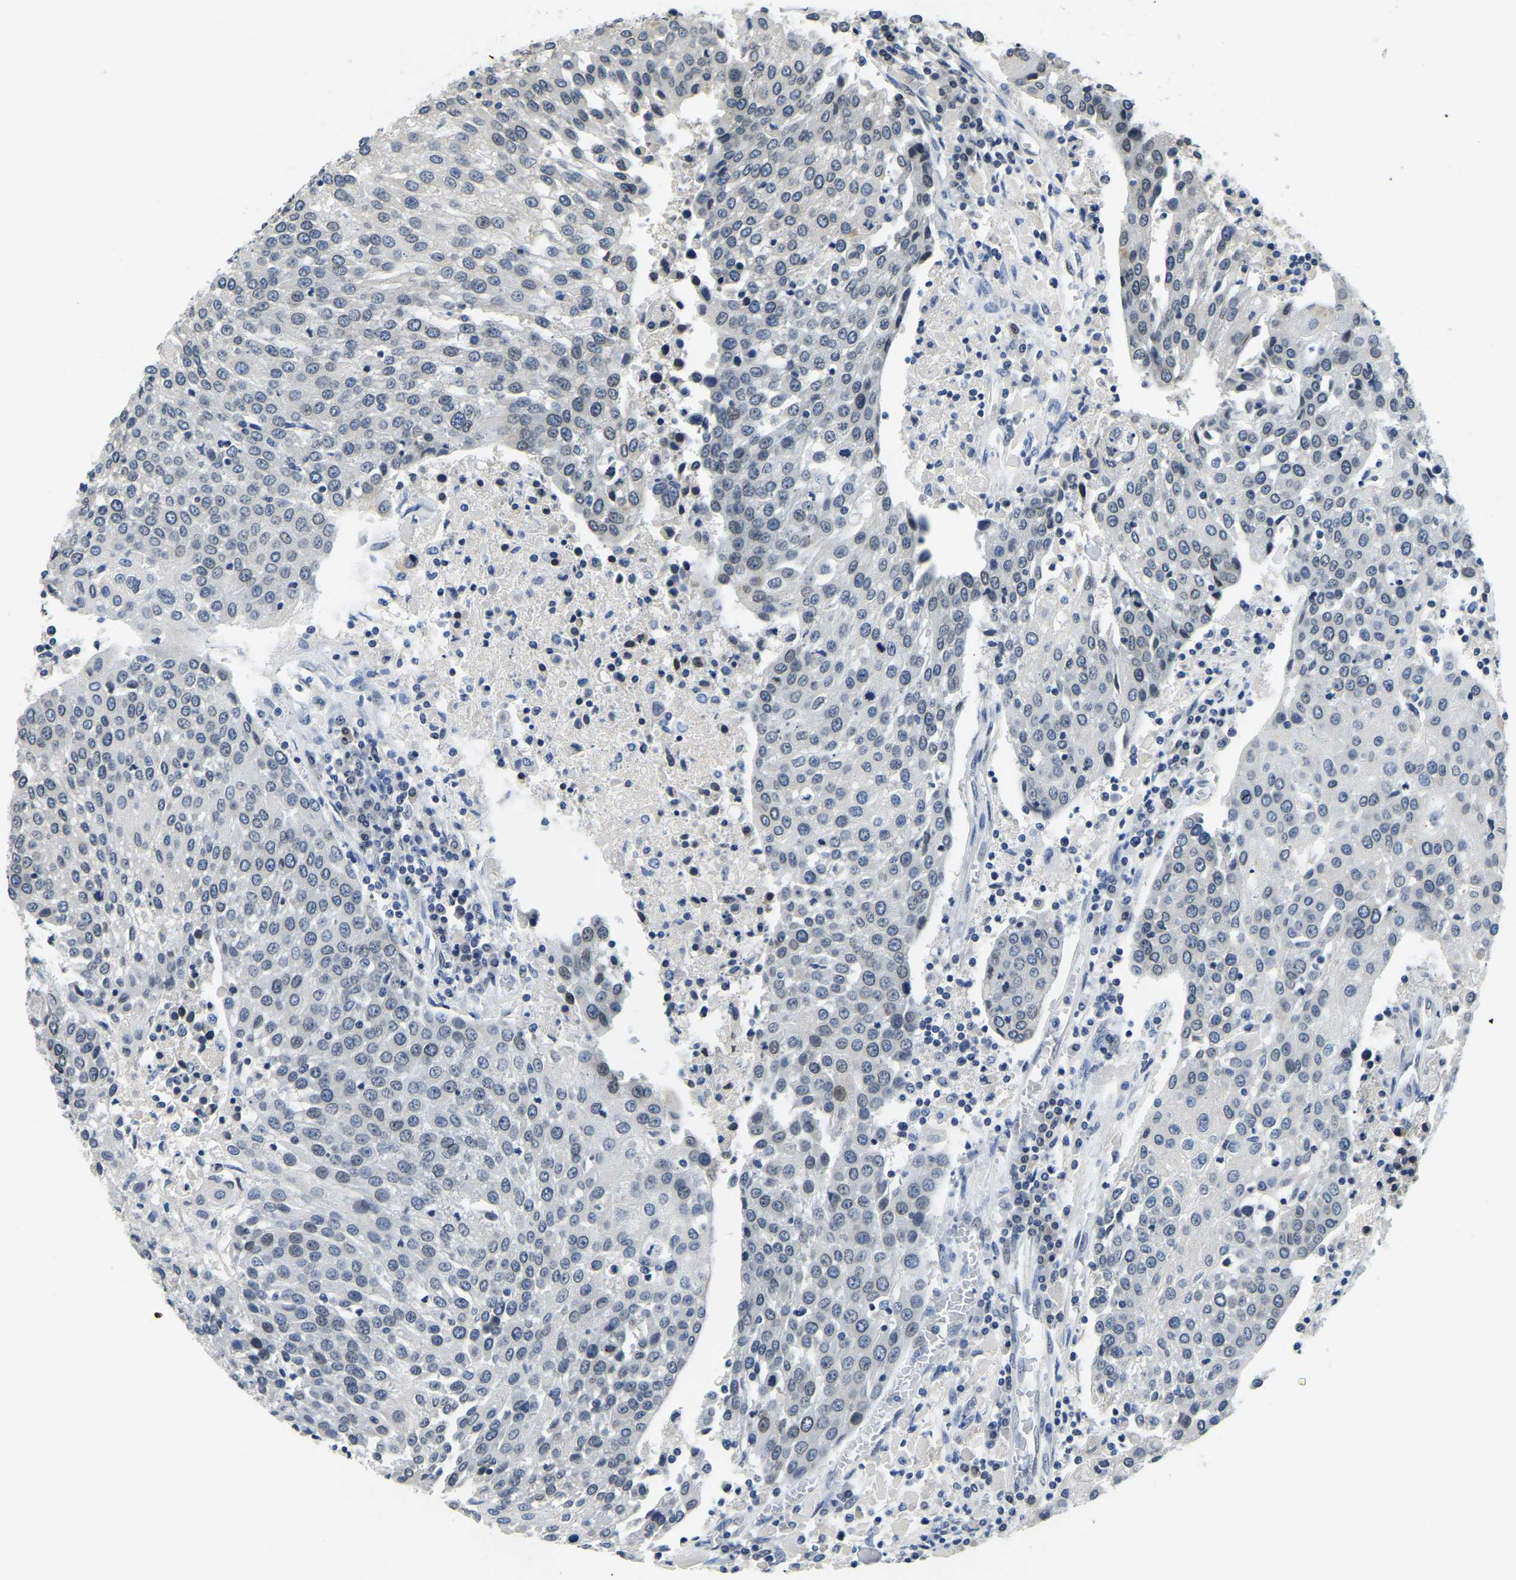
{"staining": {"intensity": "negative", "quantity": "none", "location": "none"}, "tissue": "urothelial cancer", "cell_type": "Tumor cells", "image_type": "cancer", "snomed": [{"axis": "morphology", "description": "Urothelial carcinoma, High grade"}, {"axis": "topography", "description": "Urinary bladder"}], "caption": "IHC histopathology image of human urothelial cancer stained for a protein (brown), which demonstrates no staining in tumor cells. The staining is performed using DAB (3,3'-diaminobenzidine) brown chromogen with nuclei counter-stained in using hematoxylin.", "gene": "RANBP2", "patient": {"sex": "female", "age": 85}}